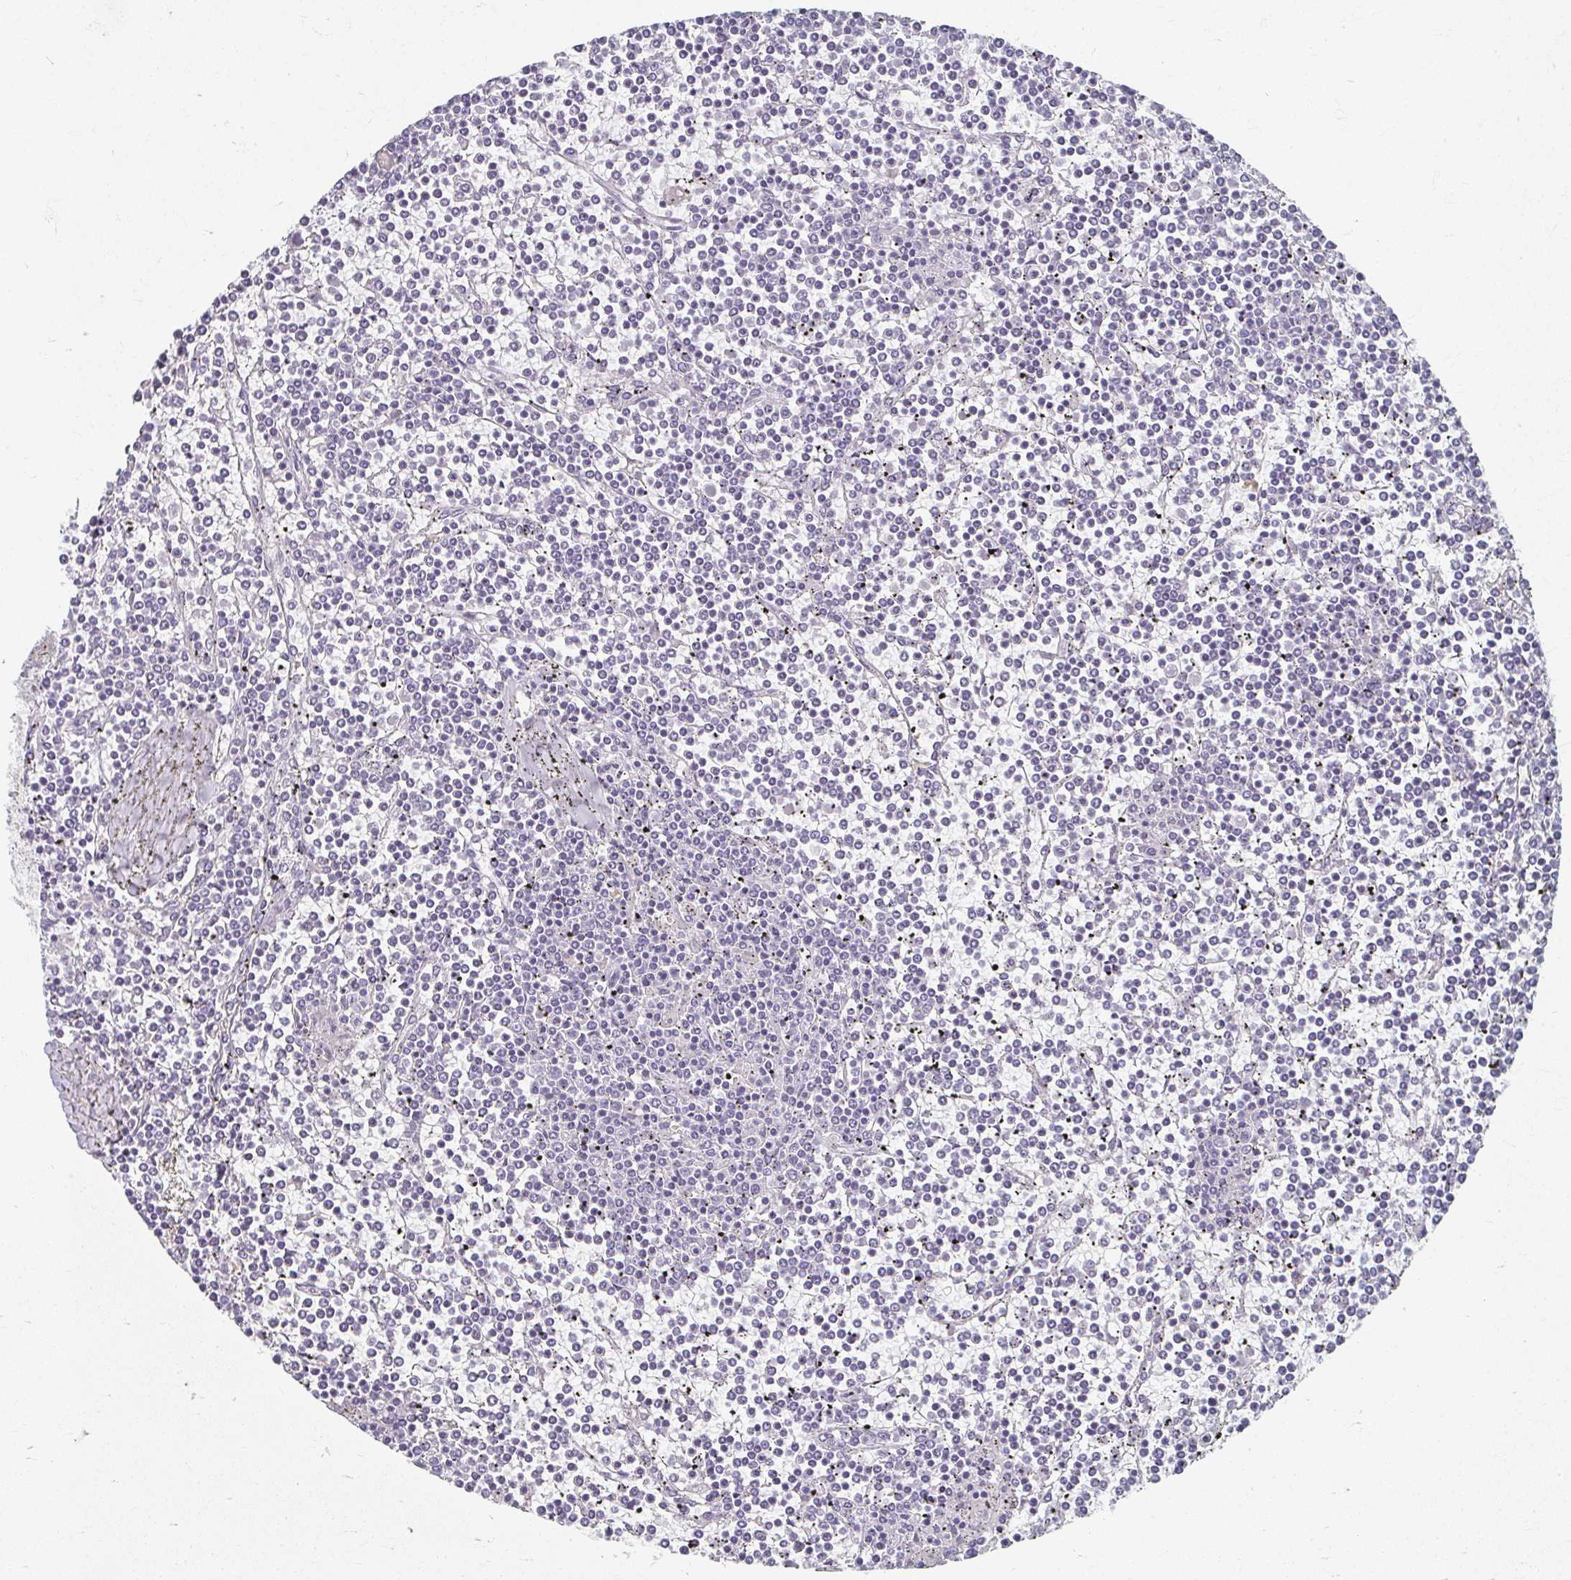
{"staining": {"intensity": "negative", "quantity": "none", "location": "none"}, "tissue": "lymphoma", "cell_type": "Tumor cells", "image_type": "cancer", "snomed": [{"axis": "morphology", "description": "Malignant lymphoma, non-Hodgkin's type, Low grade"}, {"axis": "topography", "description": "Spleen"}], "caption": "Photomicrograph shows no protein staining in tumor cells of lymphoma tissue. (Immunohistochemistry, brightfield microscopy, high magnification).", "gene": "CAMKV", "patient": {"sex": "female", "age": 19}}